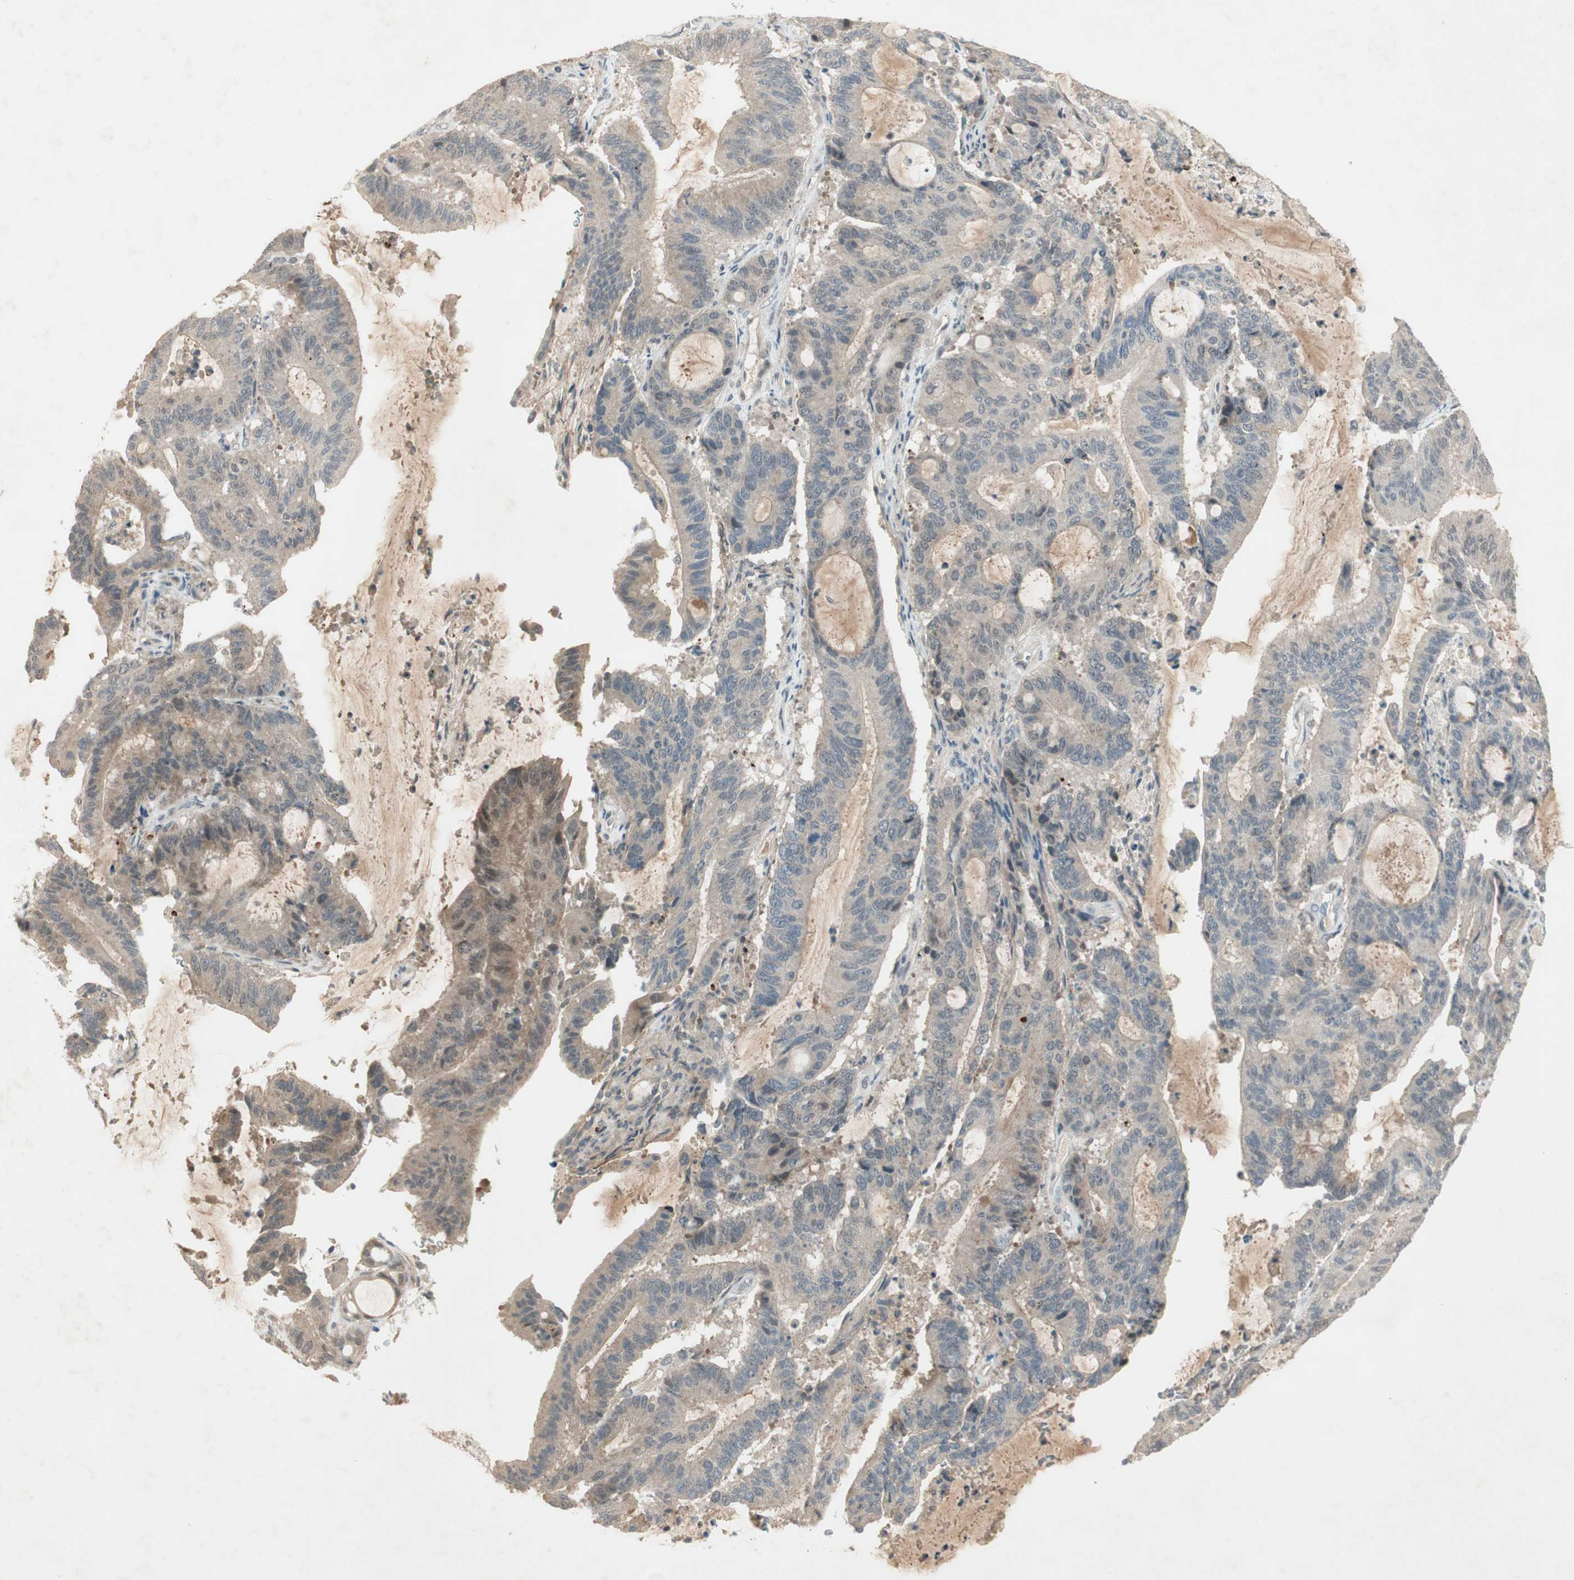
{"staining": {"intensity": "negative", "quantity": "none", "location": "none"}, "tissue": "liver cancer", "cell_type": "Tumor cells", "image_type": "cancer", "snomed": [{"axis": "morphology", "description": "Cholangiocarcinoma"}, {"axis": "topography", "description": "Liver"}], "caption": "Tumor cells show no significant expression in cholangiocarcinoma (liver). Nuclei are stained in blue.", "gene": "RNGTT", "patient": {"sex": "female", "age": 73}}